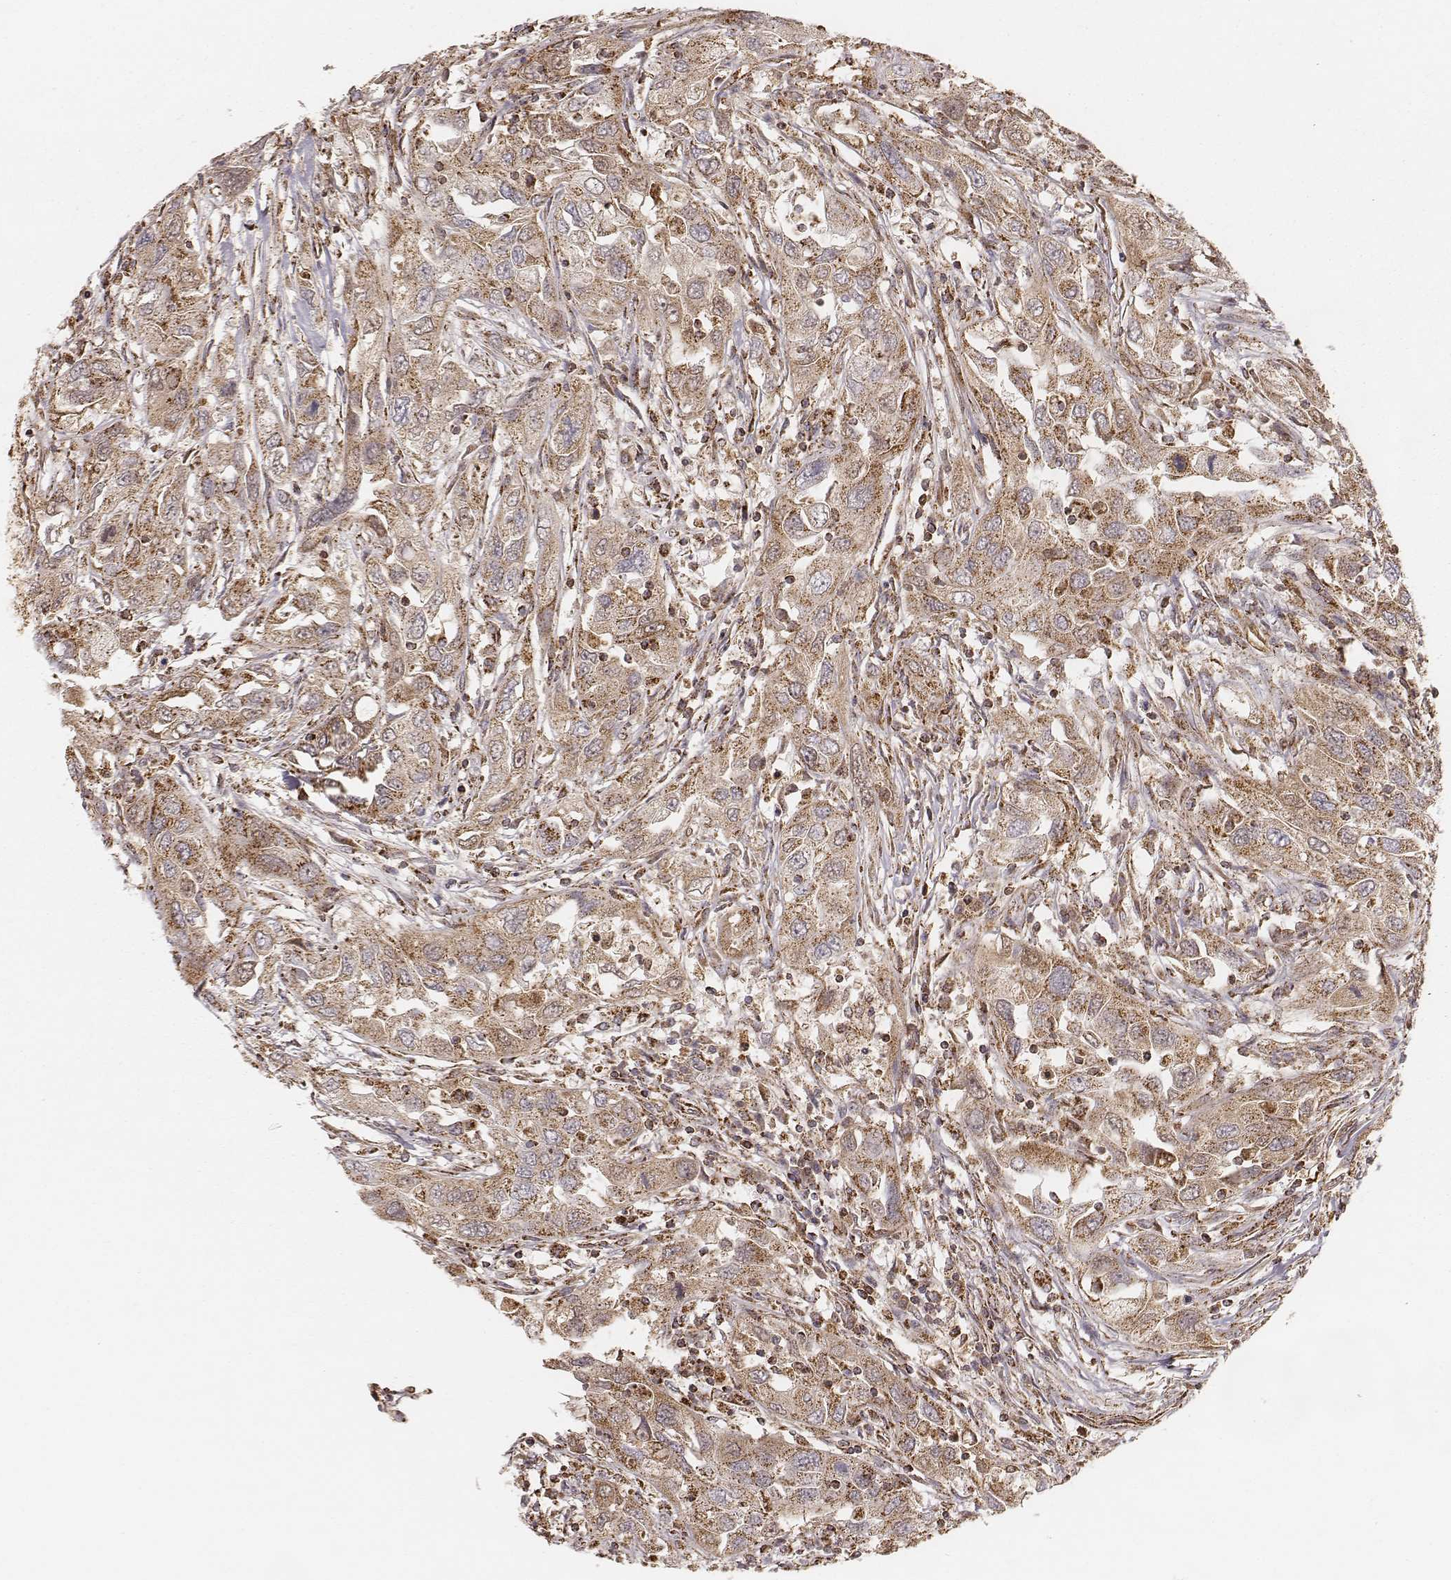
{"staining": {"intensity": "moderate", "quantity": ">75%", "location": "cytoplasmic/membranous"}, "tissue": "urothelial cancer", "cell_type": "Tumor cells", "image_type": "cancer", "snomed": [{"axis": "morphology", "description": "Urothelial carcinoma, High grade"}, {"axis": "topography", "description": "Urinary bladder"}], "caption": "Immunohistochemistry image of human urothelial cancer stained for a protein (brown), which exhibits medium levels of moderate cytoplasmic/membranous staining in approximately >75% of tumor cells.", "gene": "CS", "patient": {"sex": "male", "age": 76}}